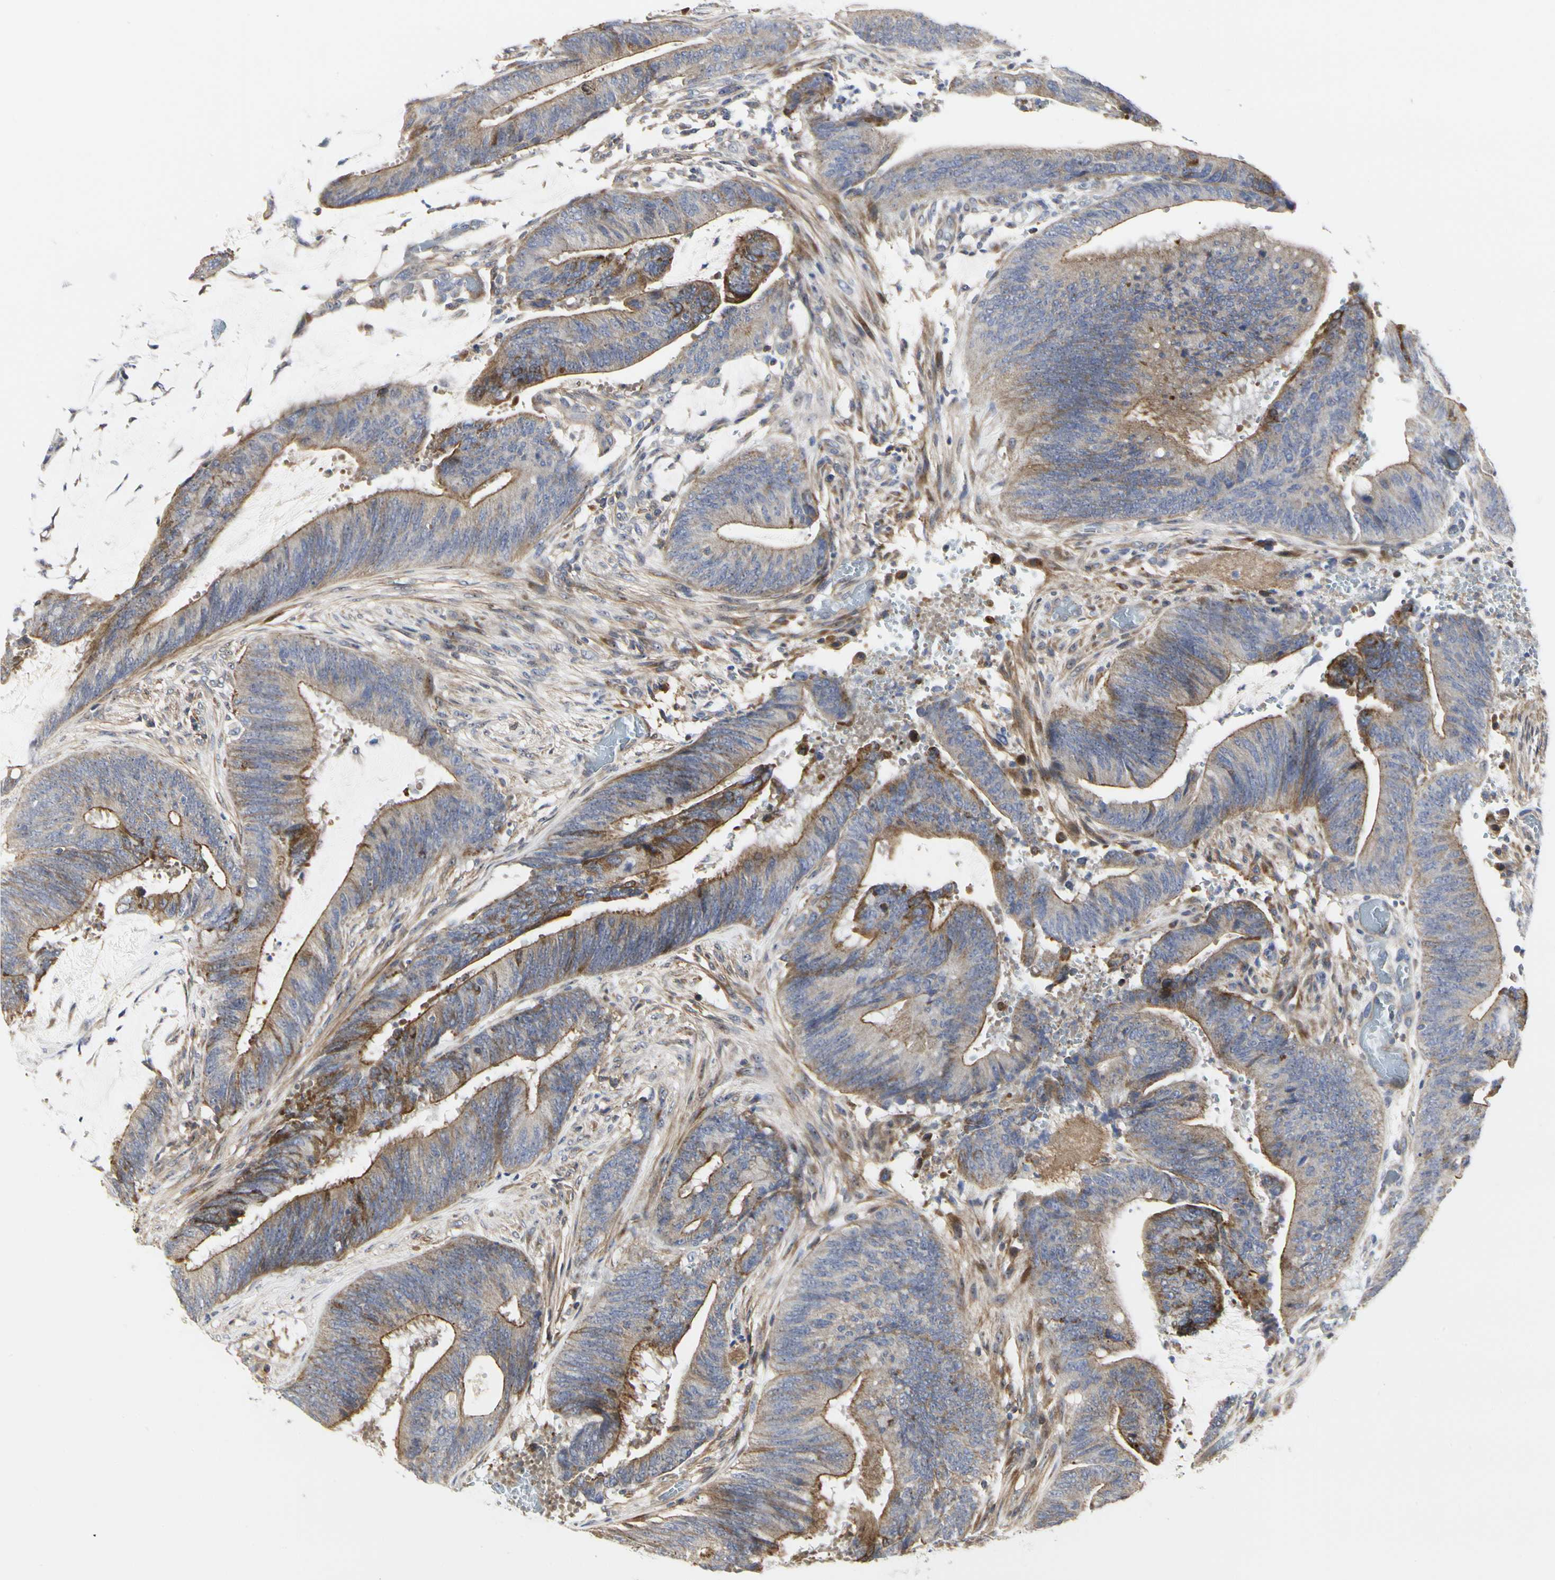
{"staining": {"intensity": "moderate", "quantity": ">75%", "location": "cytoplasmic/membranous"}, "tissue": "colorectal cancer", "cell_type": "Tumor cells", "image_type": "cancer", "snomed": [{"axis": "morphology", "description": "Adenocarcinoma, NOS"}, {"axis": "topography", "description": "Rectum"}], "caption": "Immunohistochemical staining of human adenocarcinoma (colorectal) demonstrates medium levels of moderate cytoplasmic/membranous expression in about >75% of tumor cells.", "gene": "SHANK2", "patient": {"sex": "female", "age": 66}}